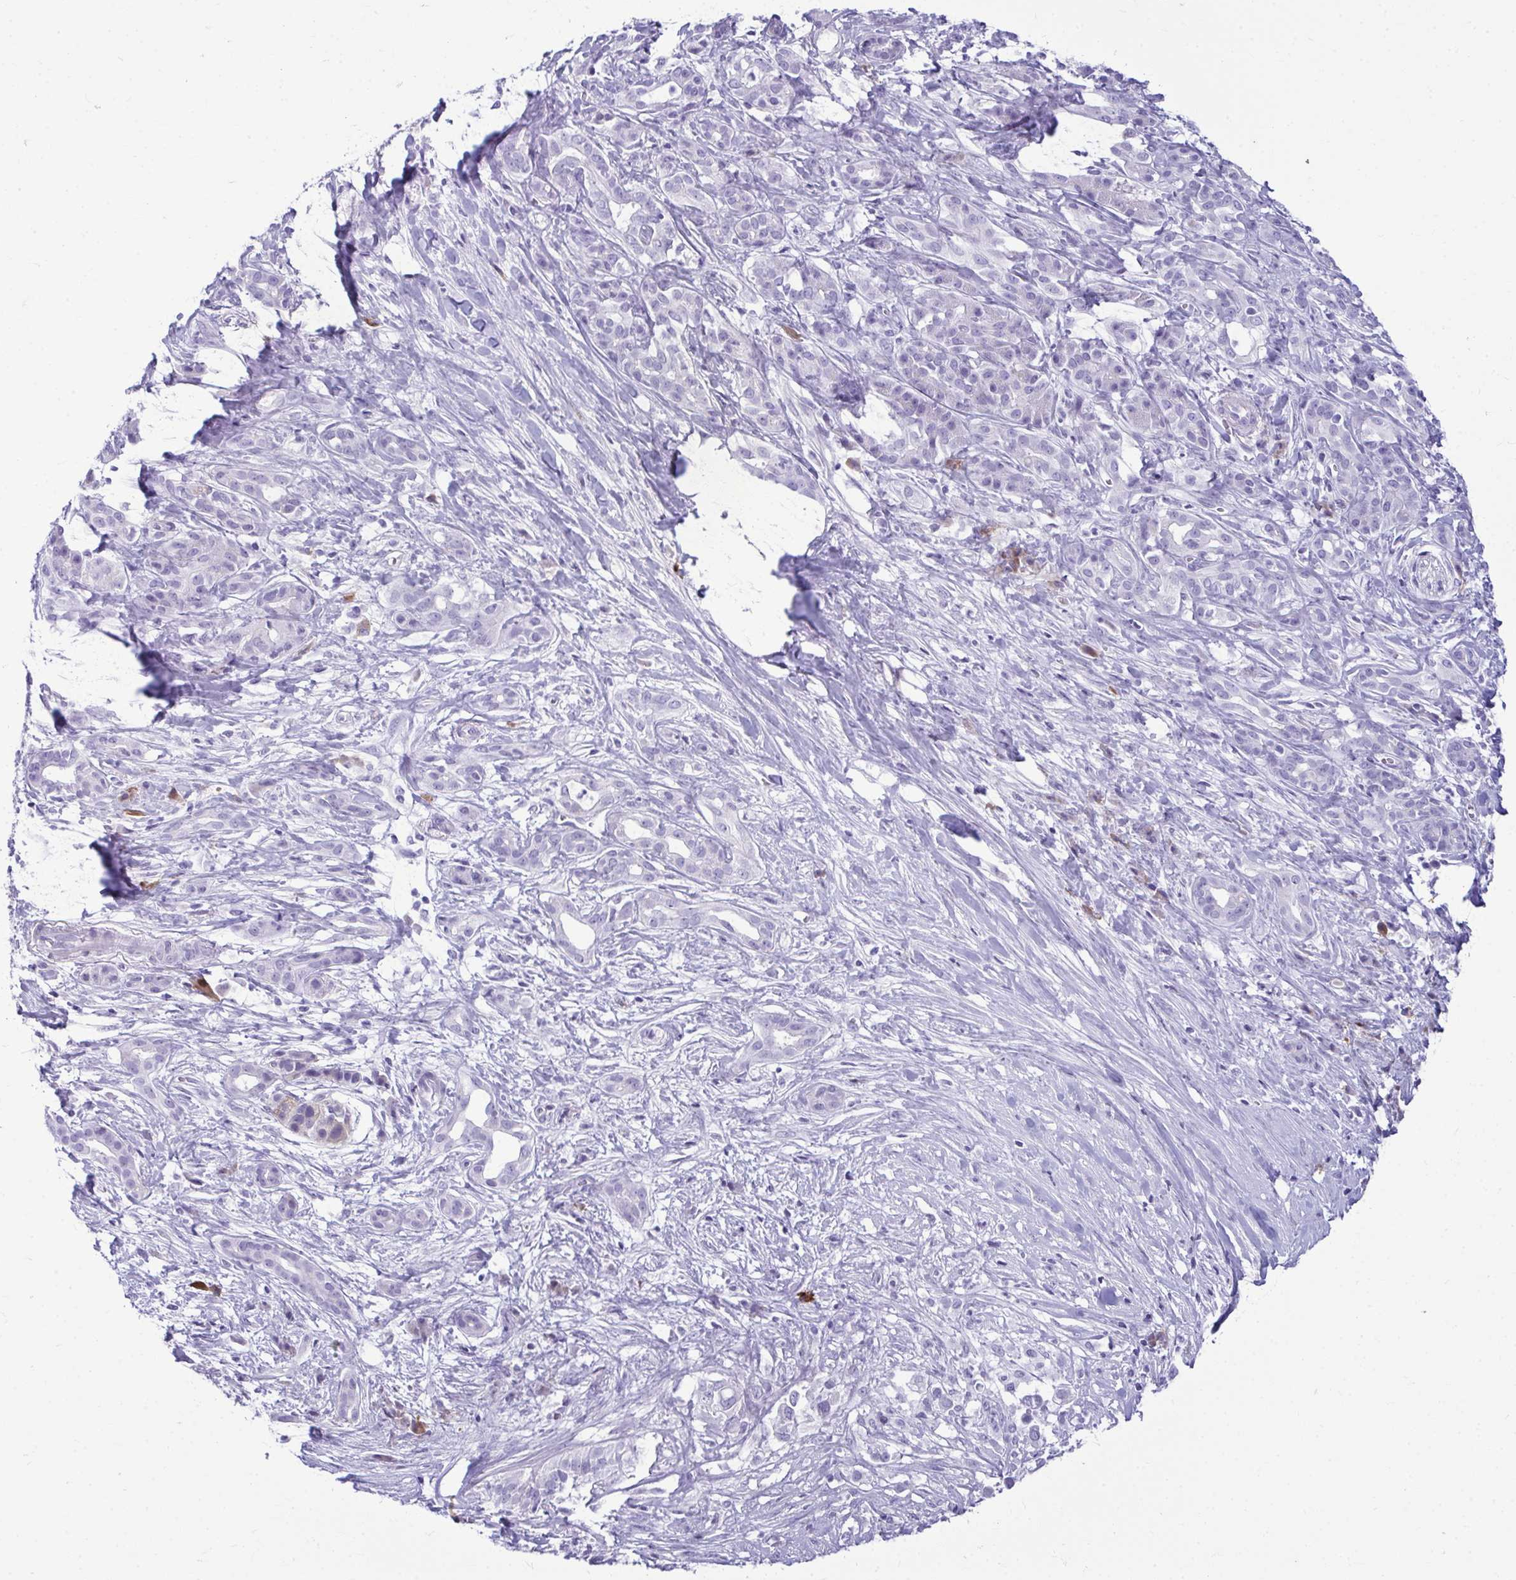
{"staining": {"intensity": "negative", "quantity": "none", "location": "none"}, "tissue": "pancreatic cancer", "cell_type": "Tumor cells", "image_type": "cancer", "snomed": [{"axis": "morphology", "description": "Adenocarcinoma, NOS"}, {"axis": "topography", "description": "Pancreas"}], "caption": "This is a micrograph of immunohistochemistry staining of pancreatic adenocarcinoma, which shows no staining in tumor cells.", "gene": "SERPINI1", "patient": {"sex": "male", "age": 61}}